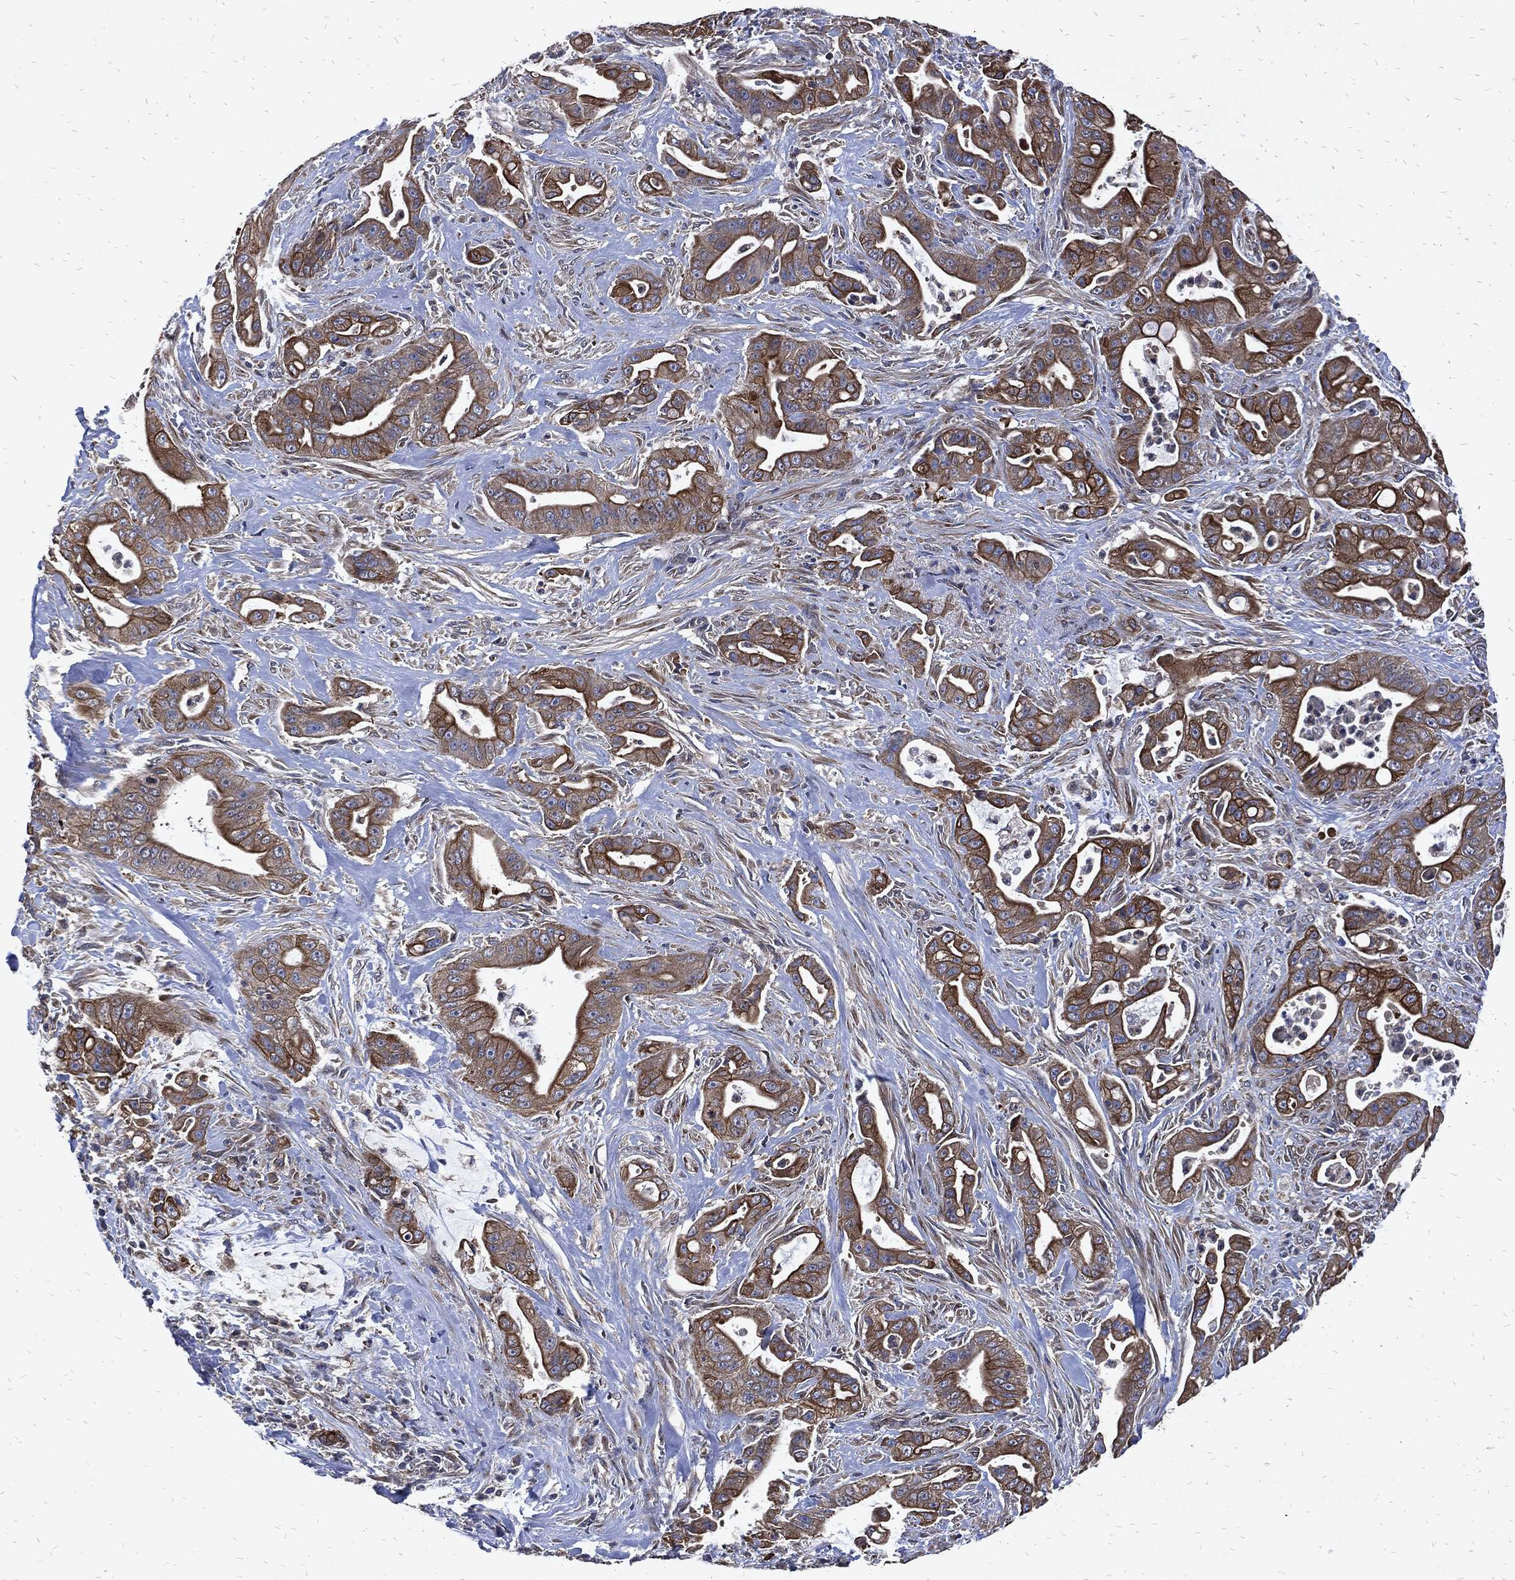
{"staining": {"intensity": "strong", "quantity": "25%-75%", "location": "cytoplasmic/membranous"}, "tissue": "pancreatic cancer", "cell_type": "Tumor cells", "image_type": "cancer", "snomed": [{"axis": "morphology", "description": "Normal tissue, NOS"}, {"axis": "morphology", "description": "Inflammation, NOS"}, {"axis": "morphology", "description": "Adenocarcinoma, NOS"}, {"axis": "topography", "description": "Pancreas"}], "caption": "Protein expression by IHC shows strong cytoplasmic/membranous expression in about 25%-75% of tumor cells in pancreatic cancer.", "gene": "DCTN1", "patient": {"sex": "male", "age": 57}}